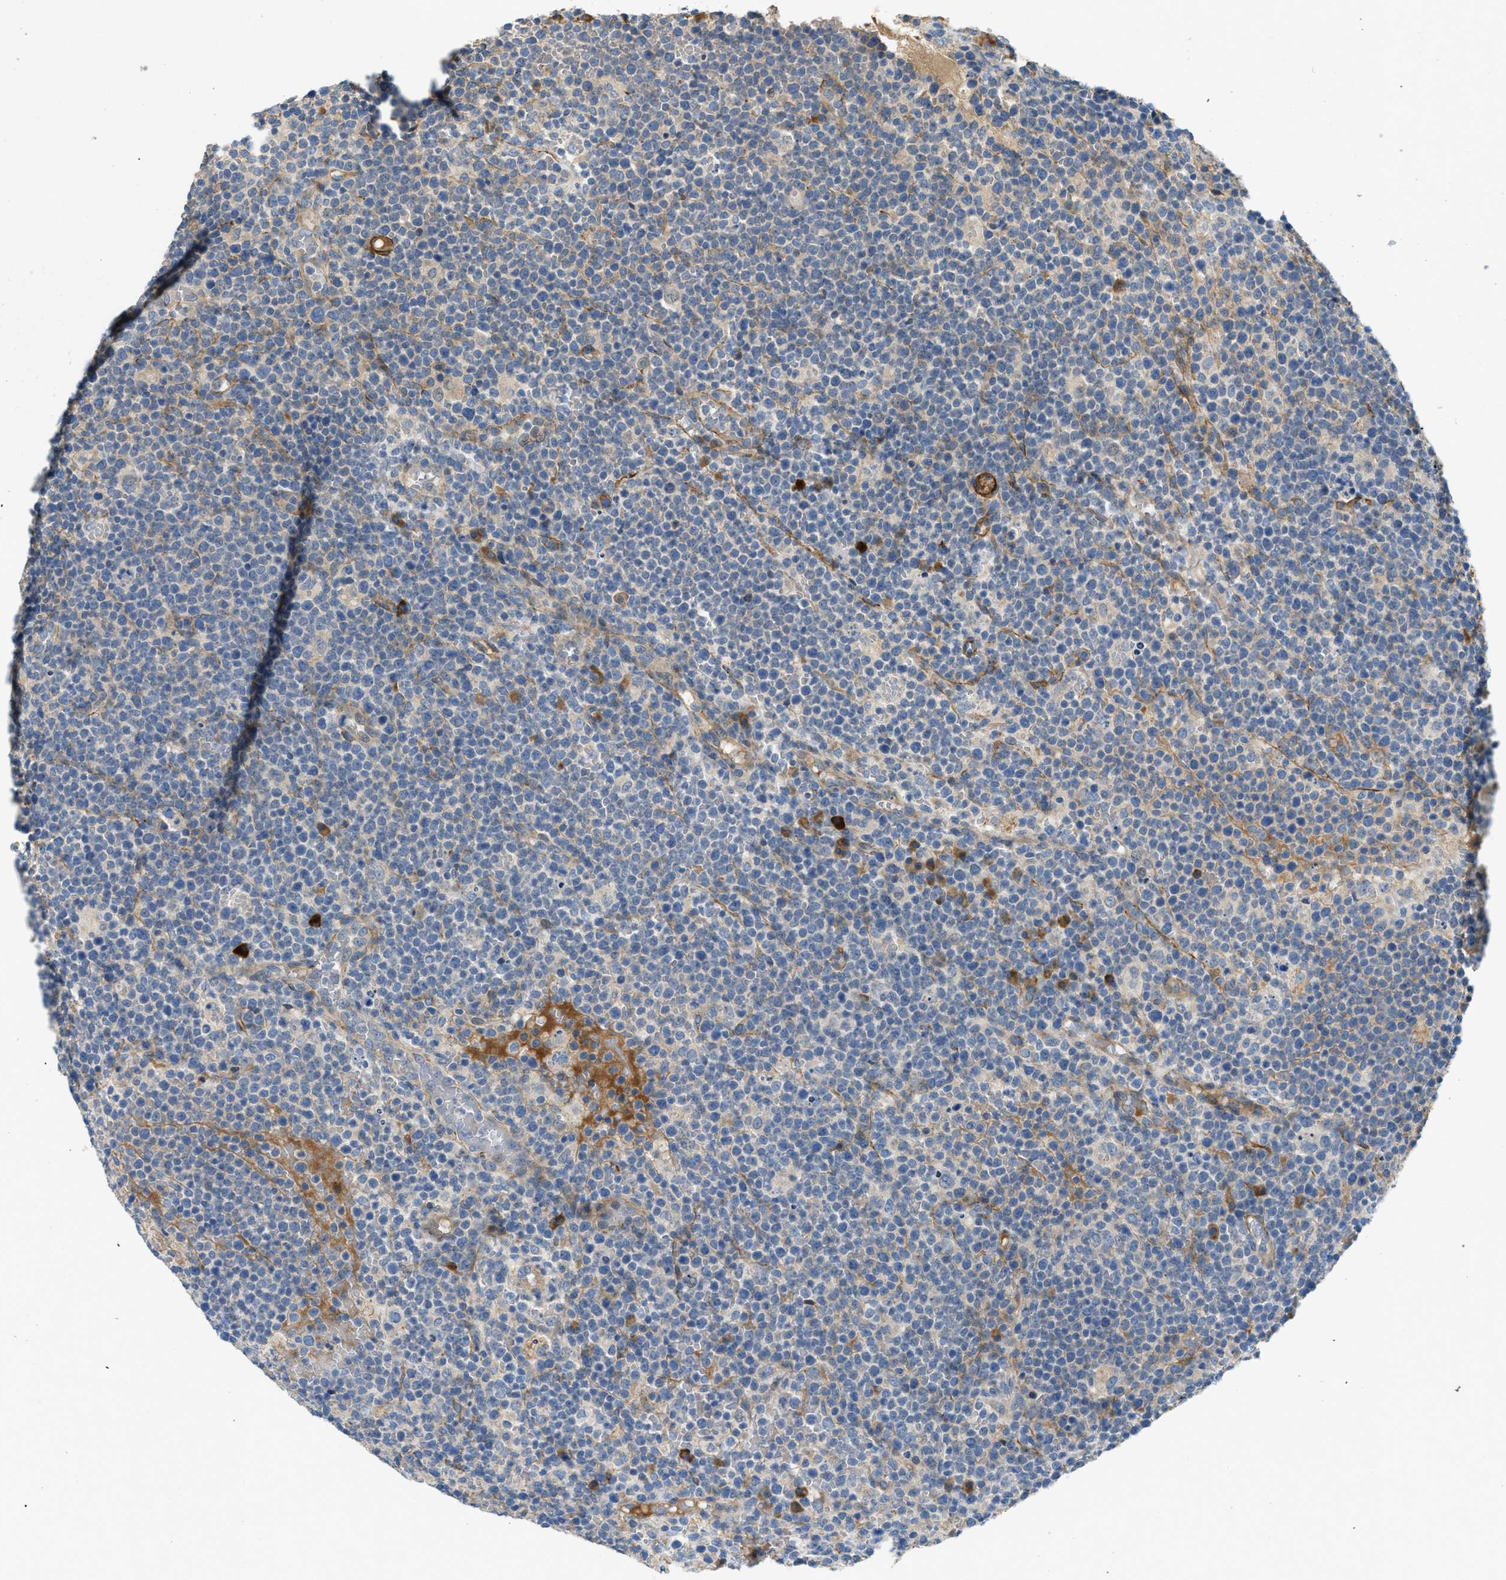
{"staining": {"intensity": "moderate", "quantity": "<25%", "location": "cytoplasmic/membranous"}, "tissue": "lymphoma", "cell_type": "Tumor cells", "image_type": "cancer", "snomed": [{"axis": "morphology", "description": "Malignant lymphoma, non-Hodgkin's type, High grade"}, {"axis": "topography", "description": "Lymph node"}], "caption": "The histopathology image demonstrates immunohistochemical staining of malignant lymphoma, non-Hodgkin's type (high-grade). There is moderate cytoplasmic/membranous expression is identified in approximately <25% of tumor cells. Using DAB (brown) and hematoxylin (blue) stains, captured at high magnification using brightfield microscopy.", "gene": "BMPR1A", "patient": {"sex": "male", "age": 61}}